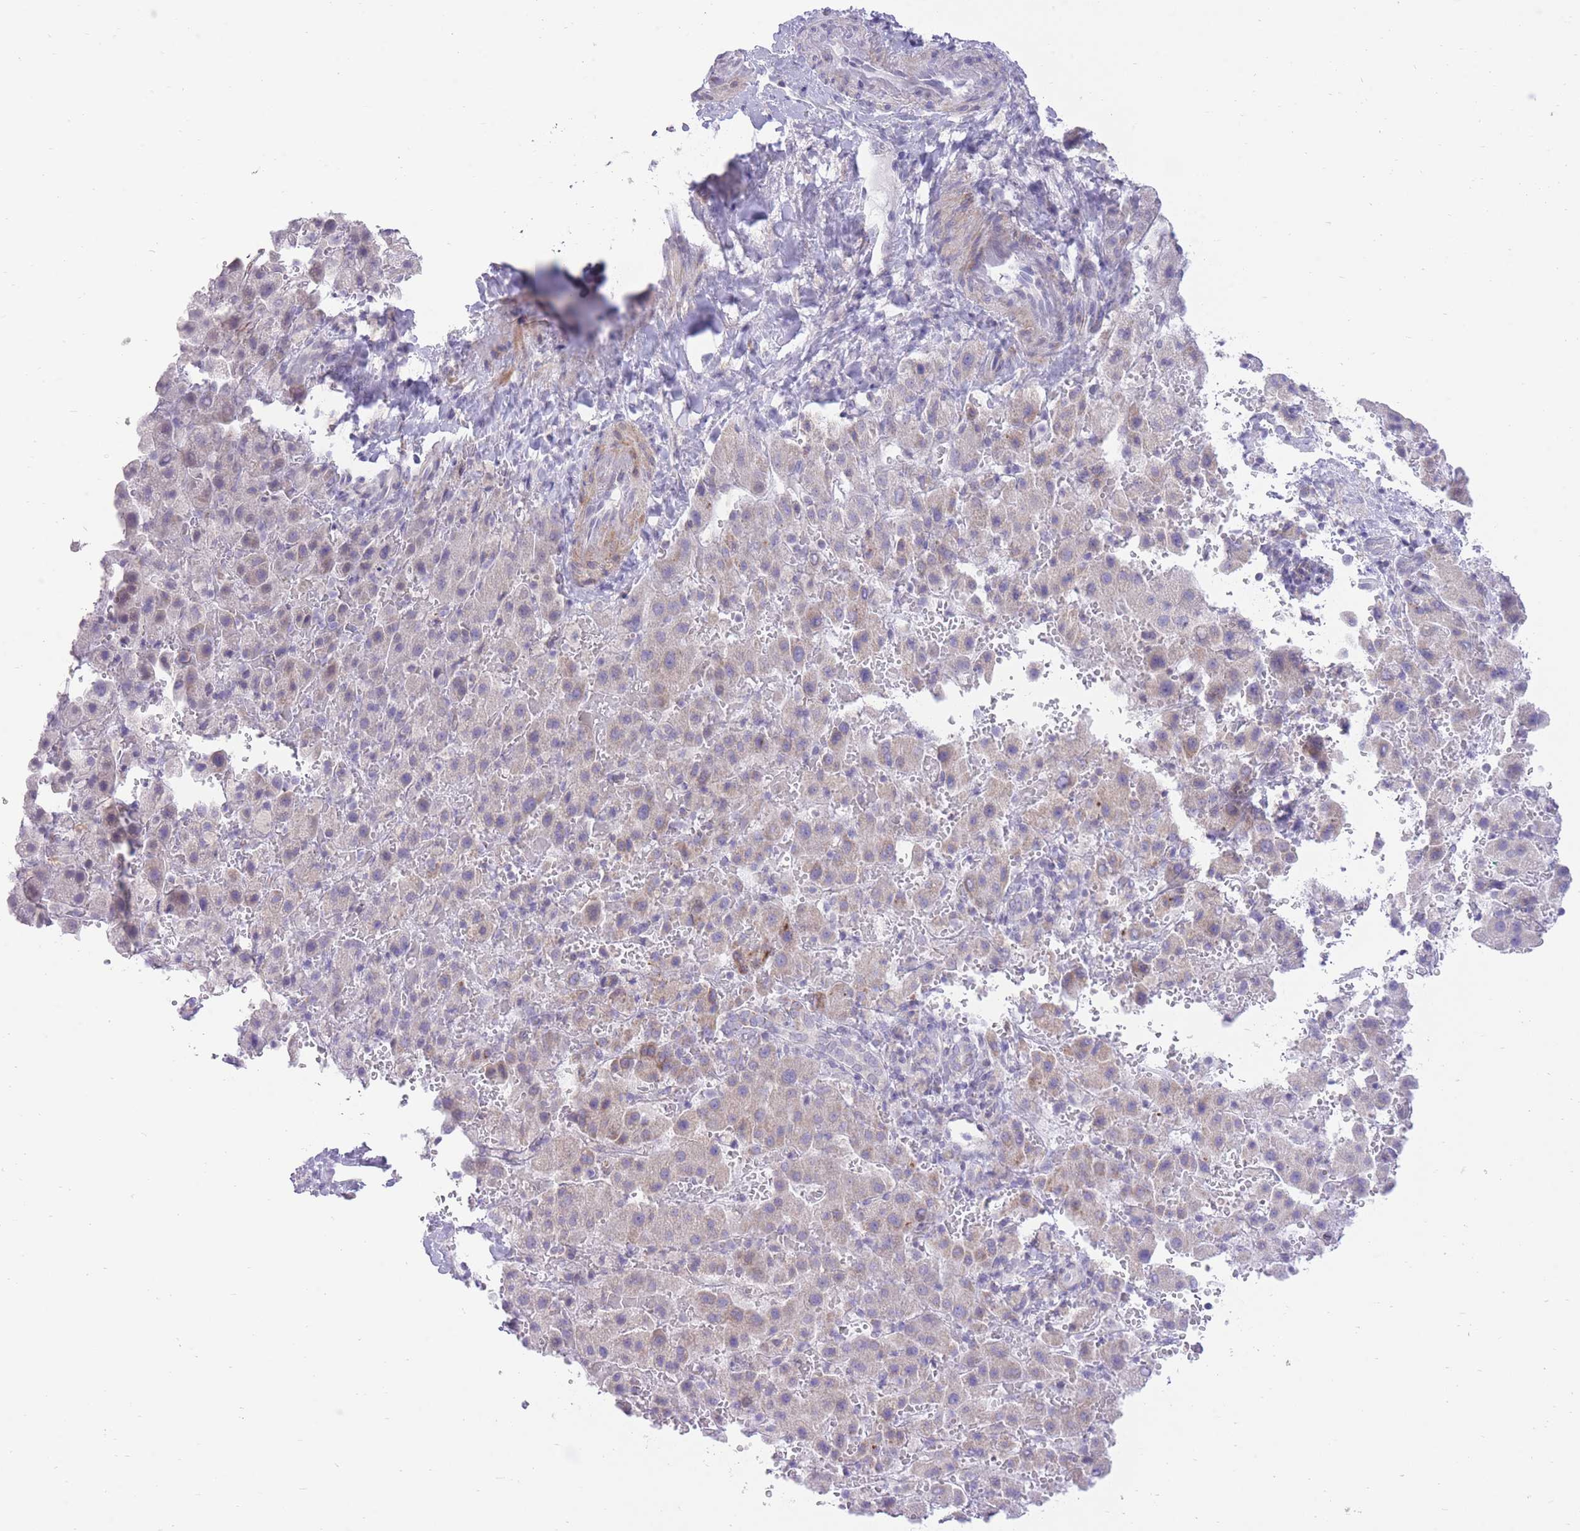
{"staining": {"intensity": "negative", "quantity": "none", "location": "none"}, "tissue": "liver cancer", "cell_type": "Tumor cells", "image_type": "cancer", "snomed": [{"axis": "morphology", "description": "Carcinoma, Hepatocellular, NOS"}, {"axis": "topography", "description": "Liver"}], "caption": "This is an IHC photomicrograph of human liver cancer (hepatocellular carcinoma). There is no expression in tumor cells.", "gene": "DENND2D", "patient": {"sex": "female", "age": 58}}